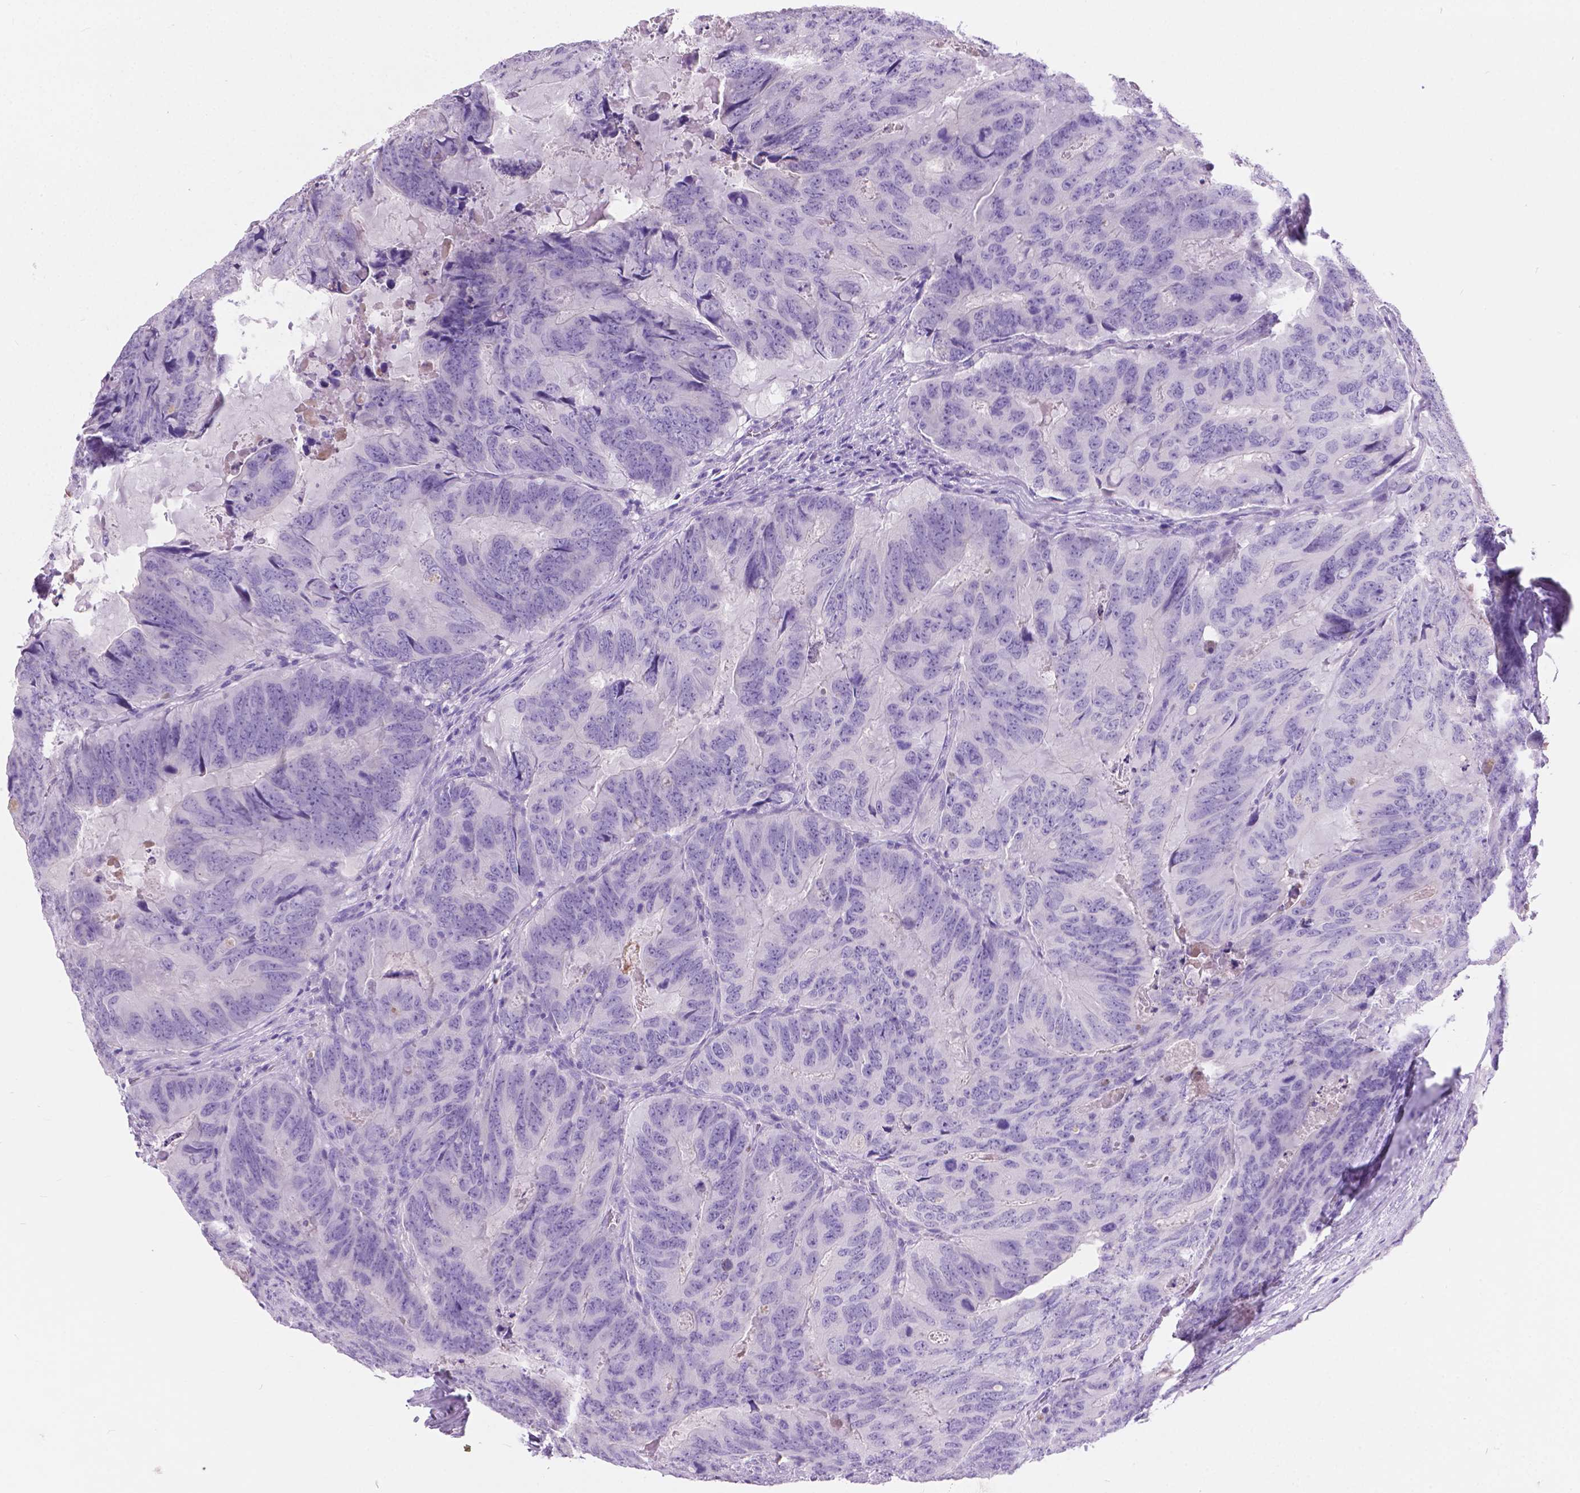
{"staining": {"intensity": "negative", "quantity": "none", "location": "none"}, "tissue": "colorectal cancer", "cell_type": "Tumor cells", "image_type": "cancer", "snomed": [{"axis": "morphology", "description": "Adenocarcinoma, NOS"}, {"axis": "topography", "description": "Colon"}], "caption": "This is an immunohistochemistry image of human colorectal cancer. There is no expression in tumor cells.", "gene": "ARMS2", "patient": {"sex": "male", "age": 79}}